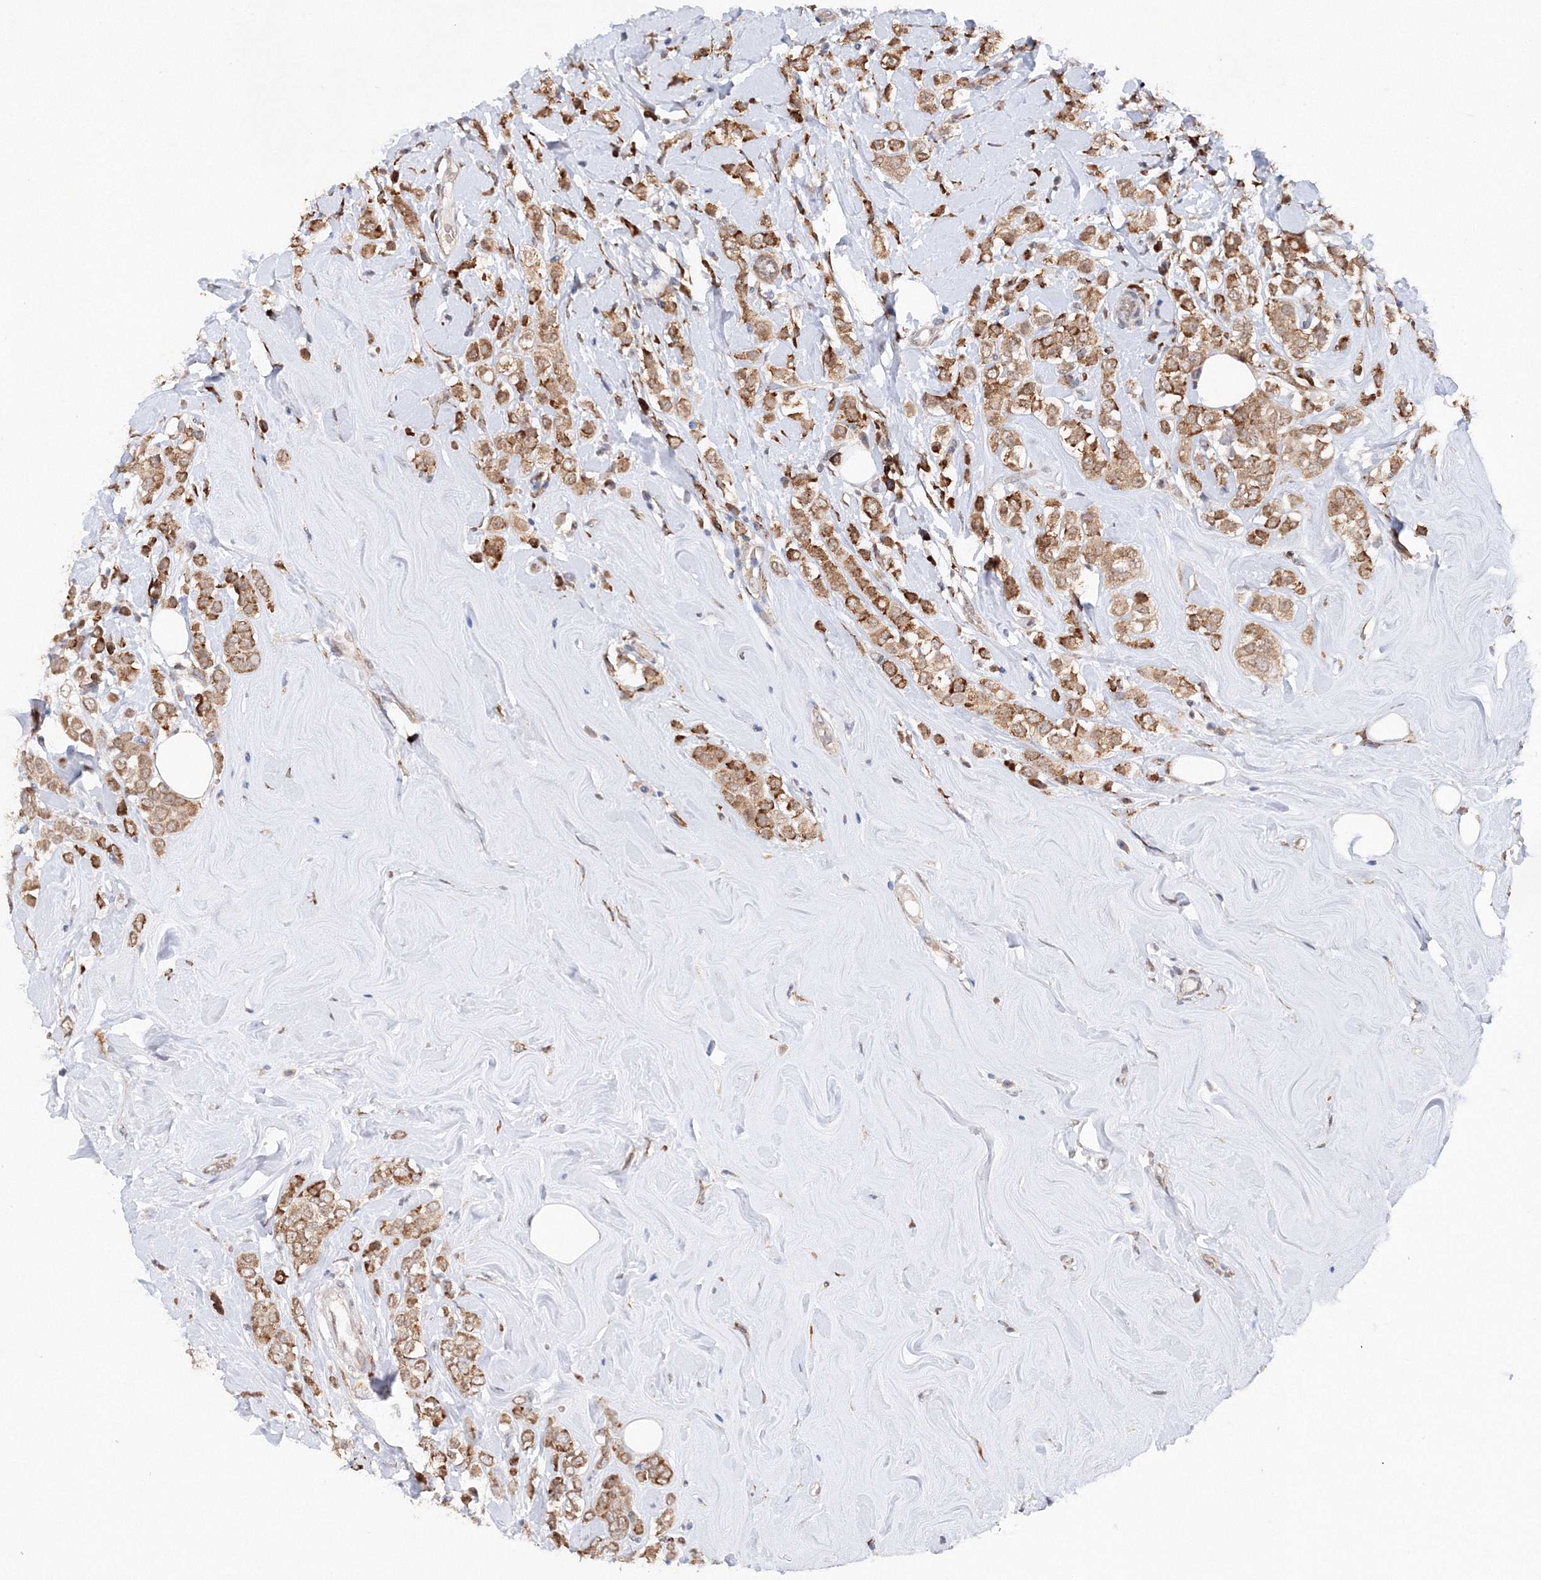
{"staining": {"intensity": "moderate", "quantity": ">75%", "location": "cytoplasmic/membranous"}, "tissue": "breast cancer", "cell_type": "Tumor cells", "image_type": "cancer", "snomed": [{"axis": "morphology", "description": "Lobular carcinoma"}, {"axis": "topography", "description": "Breast"}], "caption": "IHC photomicrograph of human breast cancer stained for a protein (brown), which exhibits medium levels of moderate cytoplasmic/membranous staining in about >75% of tumor cells.", "gene": "DIS3L2", "patient": {"sex": "female", "age": 47}}